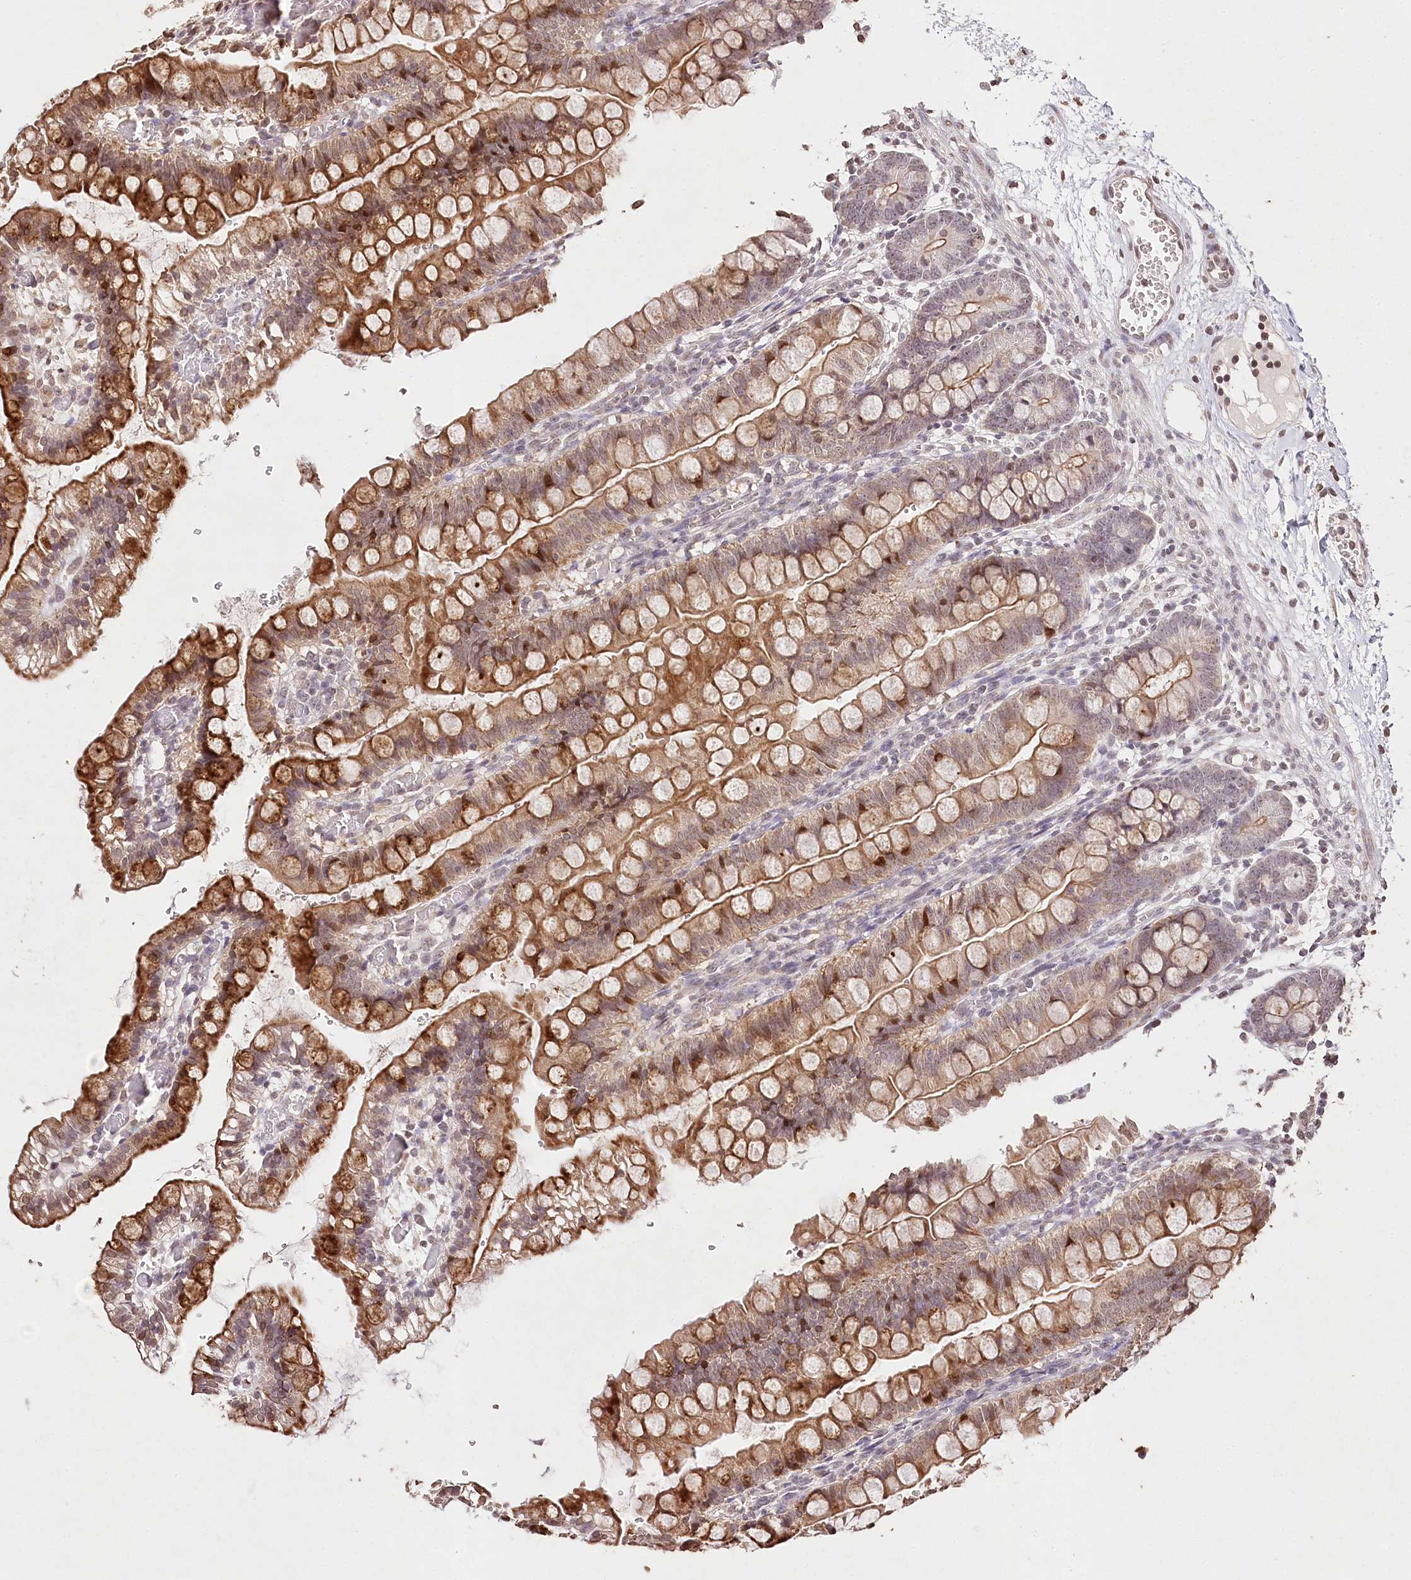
{"staining": {"intensity": "strong", "quantity": ">75%", "location": "cytoplasmic/membranous,nuclear"}, "tissue": "small intestine", "cell_type": "Glandular cells", "image_type": "normal", "snomed": [{"axis": "morphology", "description": "Normal tissue, NOS"}, {"axis": "morphology", "description": "Developmental malformation"}, {"axis": "topography", "description": "Small intestine"}], "caption": "A photomicrograph of small intestine stained for a protein demonstrates strong cytoplasmic/membranous,nuclear brown staining in glandular cells. The protein is shown in brown color, while the nuclei are stained blue.", "gene": "DMXL1", "patient": {"sex": "male"}}